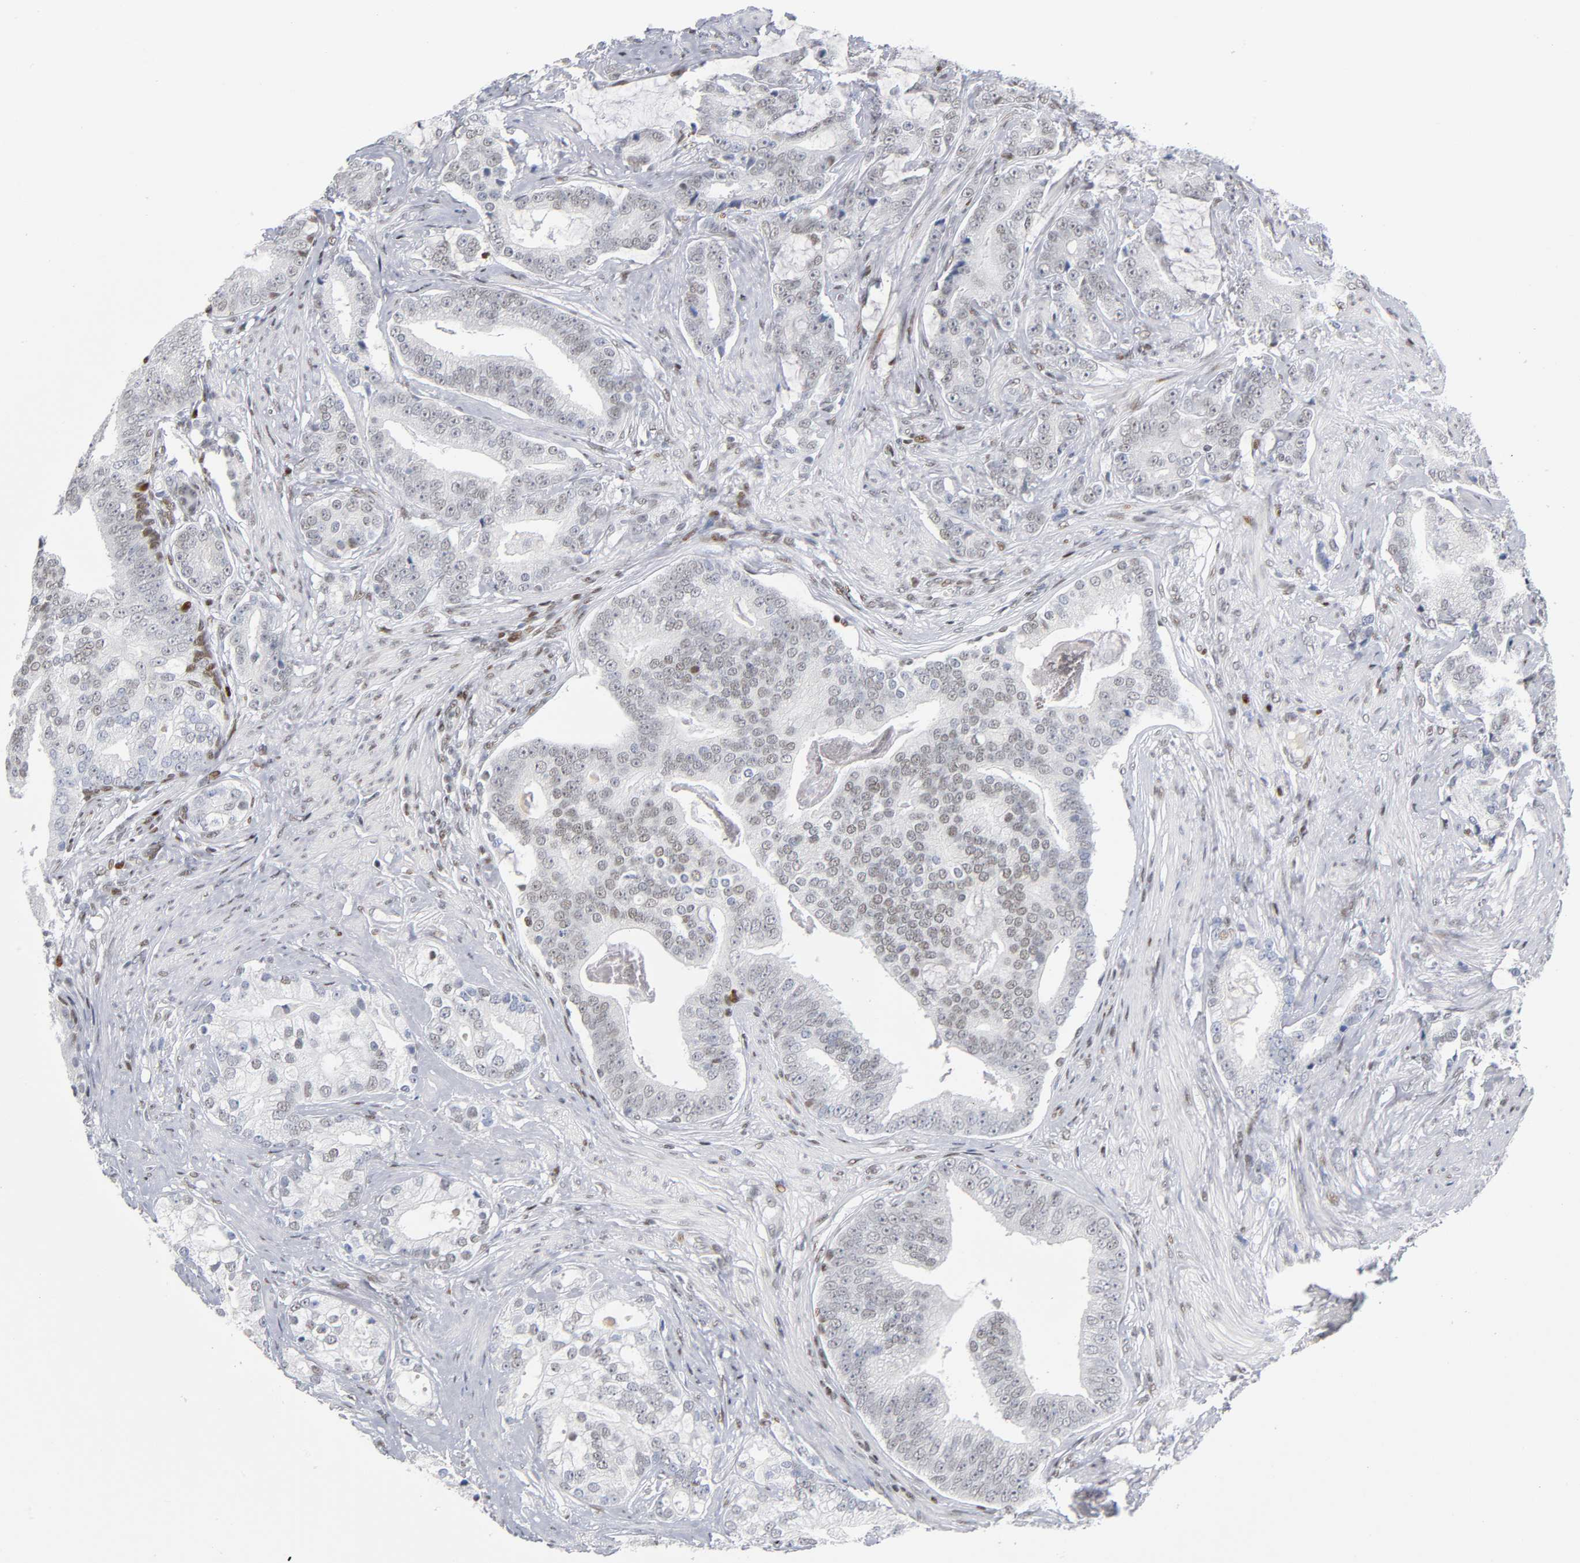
{"staining": {"intensity": "negative", "quantity": "none", "location": "none"}, "tissue": "prostate cancer", "cell_type": "Tumor cells", "image_type": "cancer", "snomed": [{"axis": "morphology", "description": "Adenocarcinoma, Low grade"}, {"axis": "topography", "description": "Prostate"}], "caption": "High magnification brightfield microscopy of prostate low-grade adenocarcinoma stained with DAB (brown) and counterstained with hematoxylin (blue): tumor cells show no significant staining.", "gene": "SP3", "patient": {"sex": "male", "age": 58}}